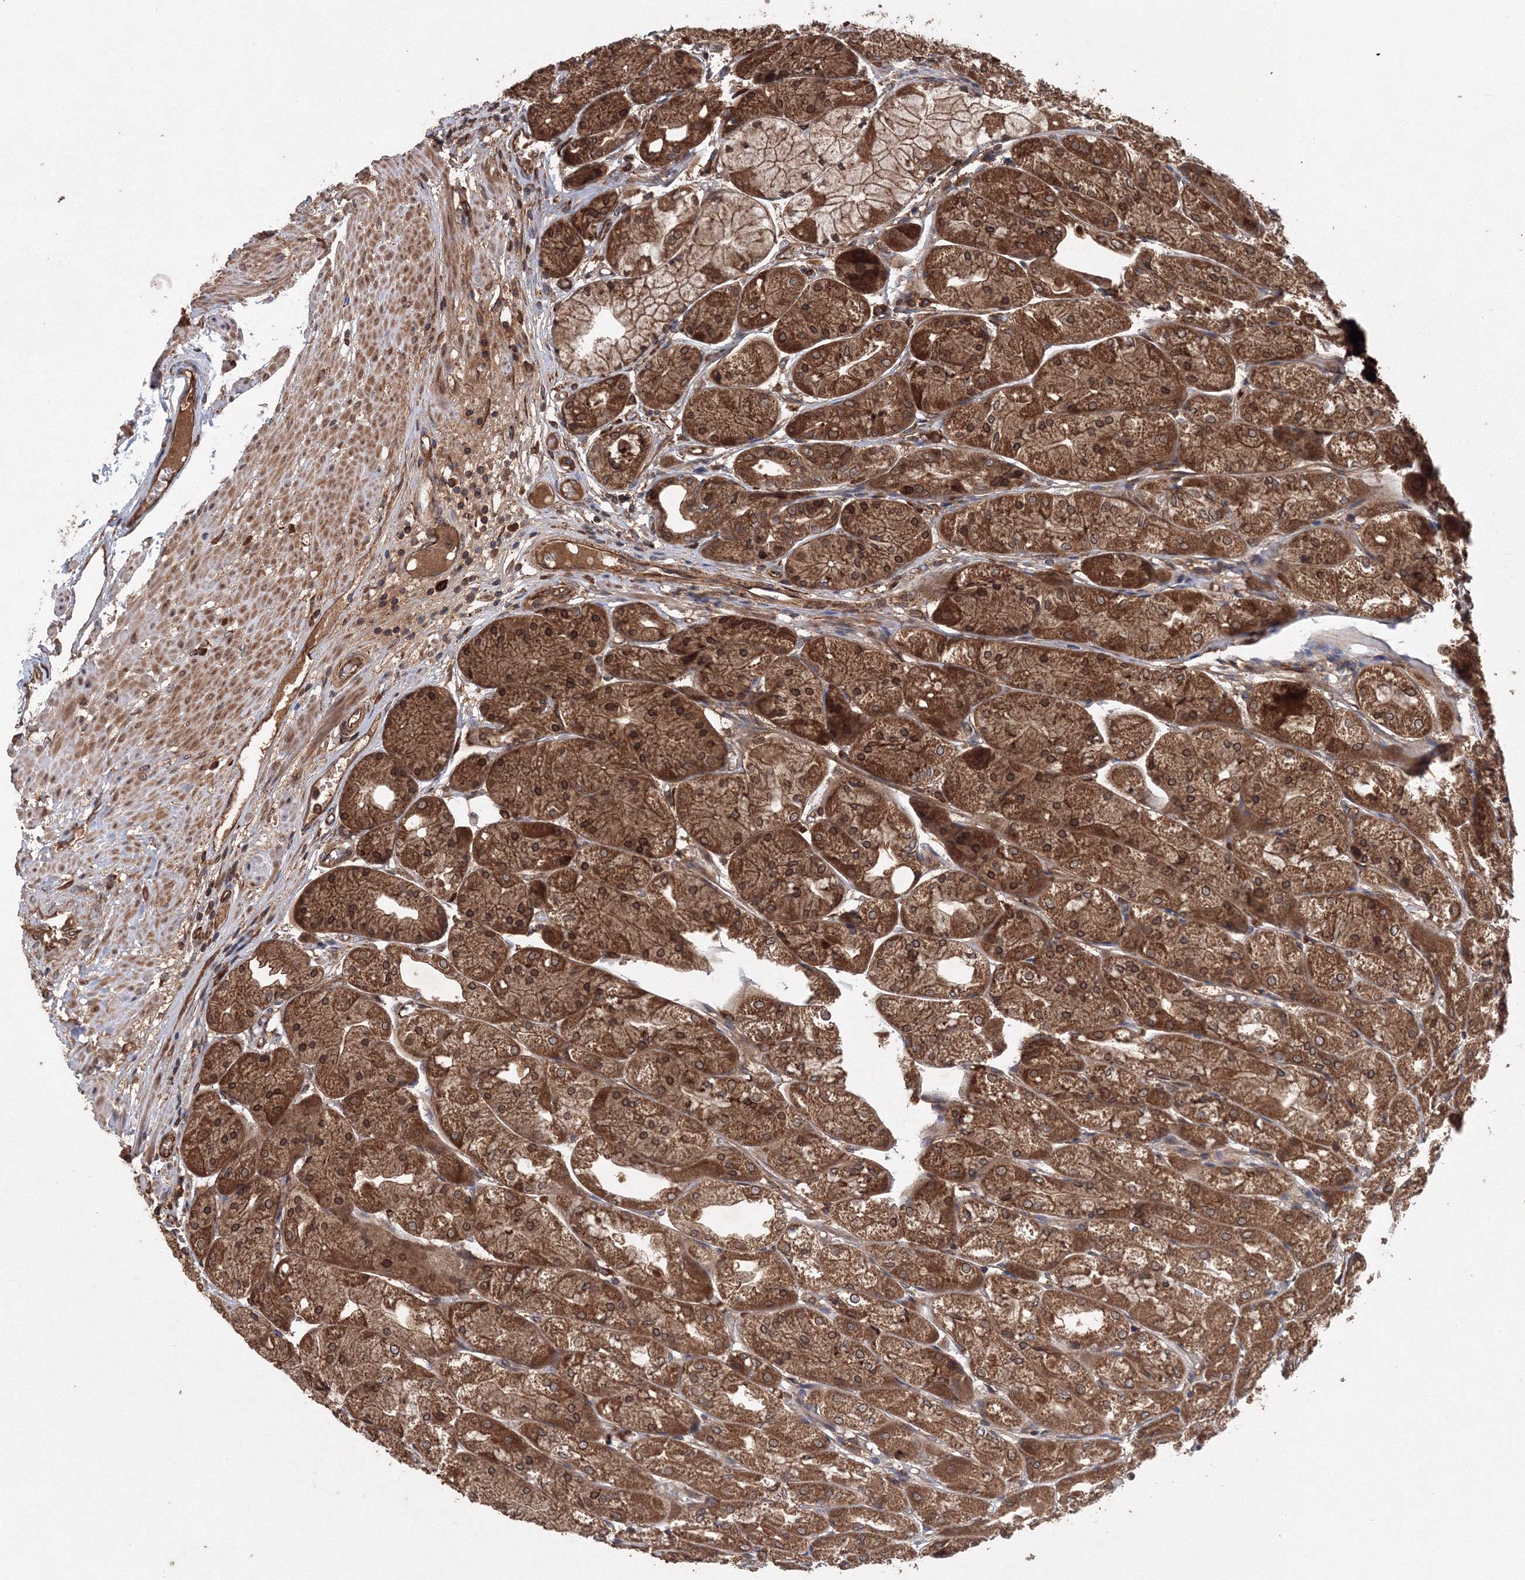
{"staining": {"intensity": "strong", "quantity": ">75%", "location": "cytoplasmic/membranous,nuclear"}, "tissue": "stomach", "cell_type": "Glandular cells", "image_type": "normal", "snomed": [{"axis": "morphology", "description": "Normal tissue, NOS"}, {"axis": "topography", "description": "Stomach, upper"}], "caption": "Brown immunohistochemical staining in benign human stomach displays strong cytoplasmic/membranous,nuclear positivity in approximately >75% of glandular cells. Using DAB (brown) and hematoxylin (blue) stains, captured at high magnification using brightfield microscopy.", "gene": "ATG3", "patient": {"sex": "male", "age": 72}}